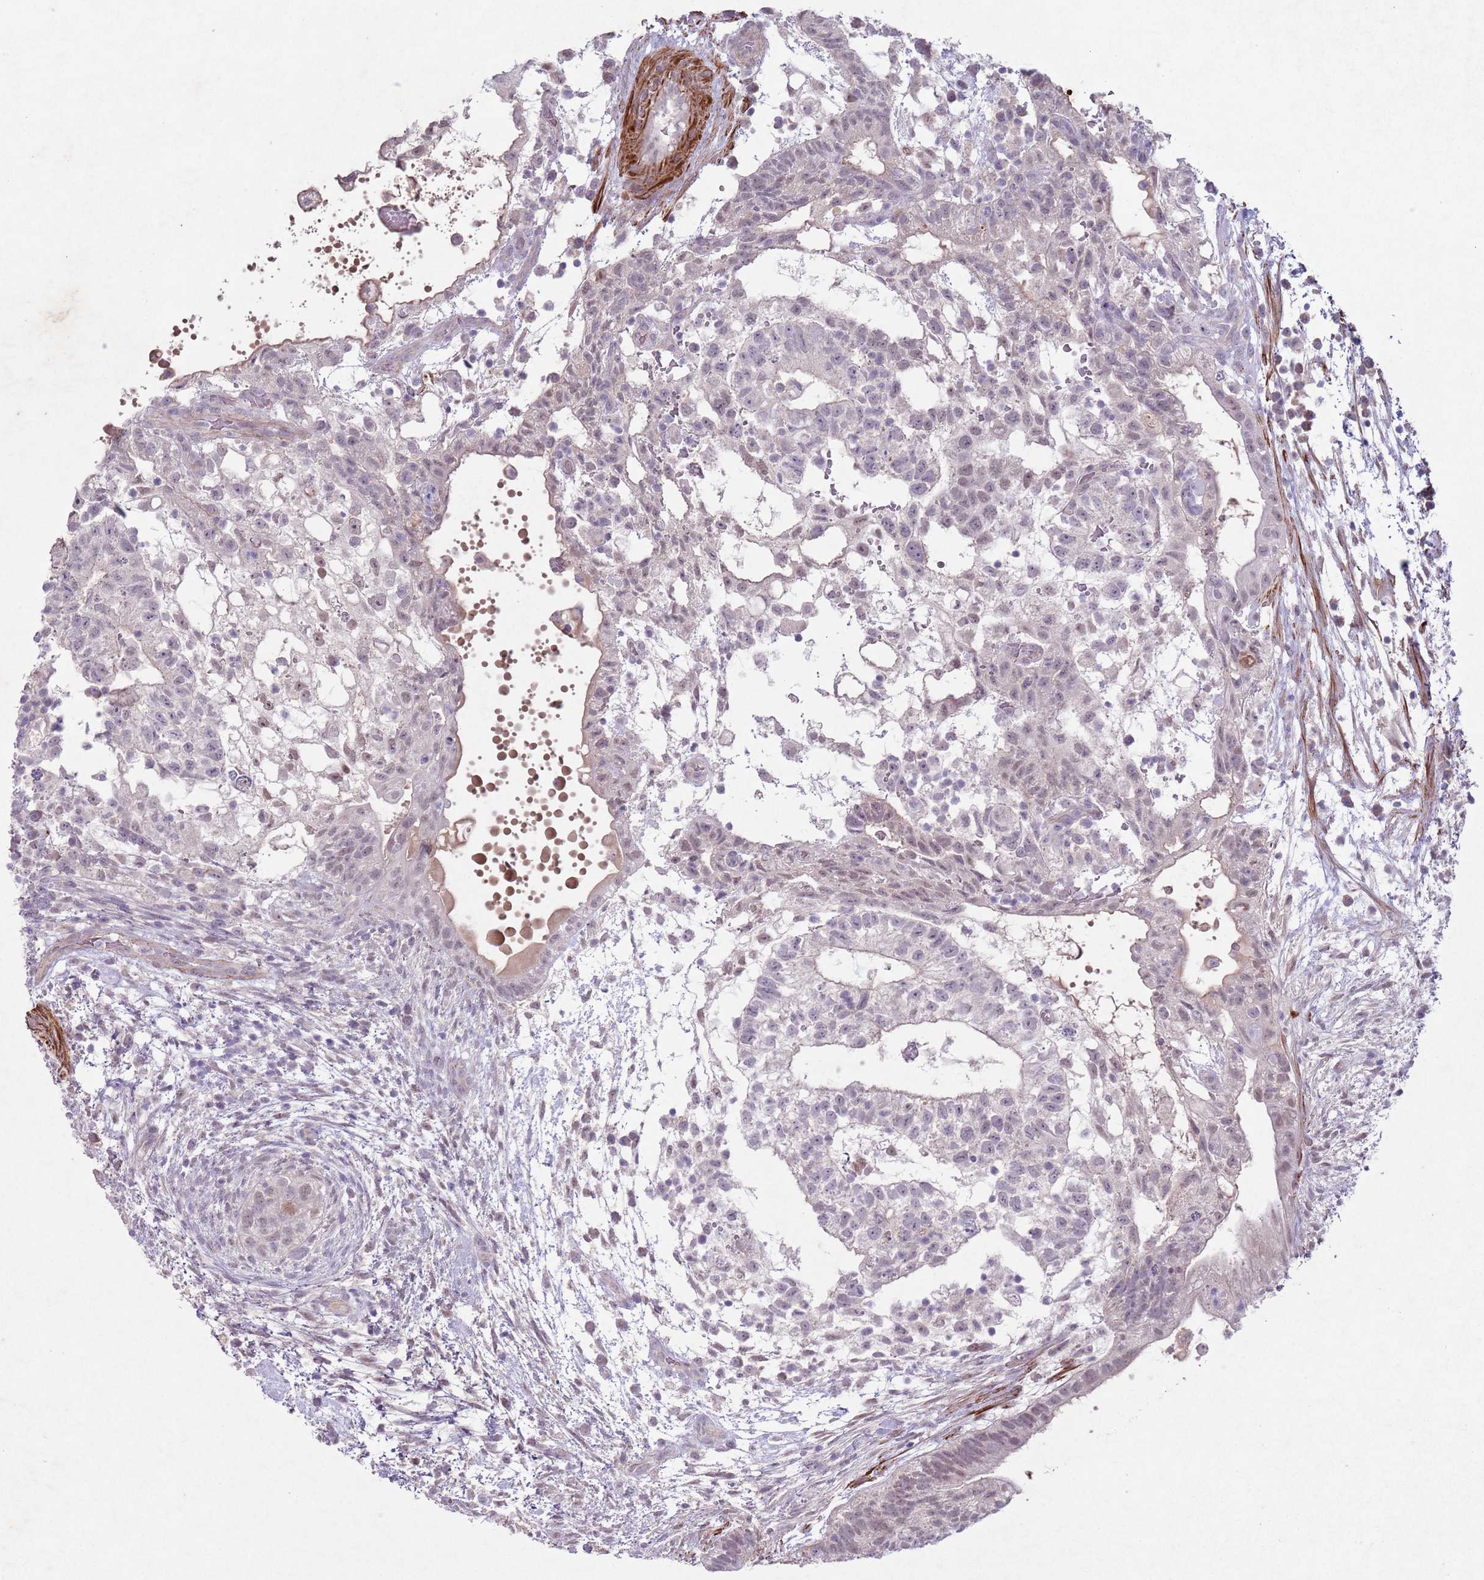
{"staining": {"intensity": "weak", "quantity": "25%-75%", "location": "nuclear"}, "tissue": "testis cancer", "cell_type": "Tumor cells", "image_type": "cancer", "snomed": [{"axis": "morphology", "description": "Normal tissue, NOS"}, {"axis": "morphology", "description": "Carcinoma, Embryonal, NOS"}, {"axis": "topography", "description": "Testis"}], "caption": "Tumor cells show low levels of weak nuclear expression in about 25%-75% of cells in human embryonal carcinoma (testis). The protein is stained brown, and the nuclei are stained in blue (DAB IHC with brightfield microscopy, high magnification).", "gene": "CCNI", "patient": {"sex": "male", "age": 32}}